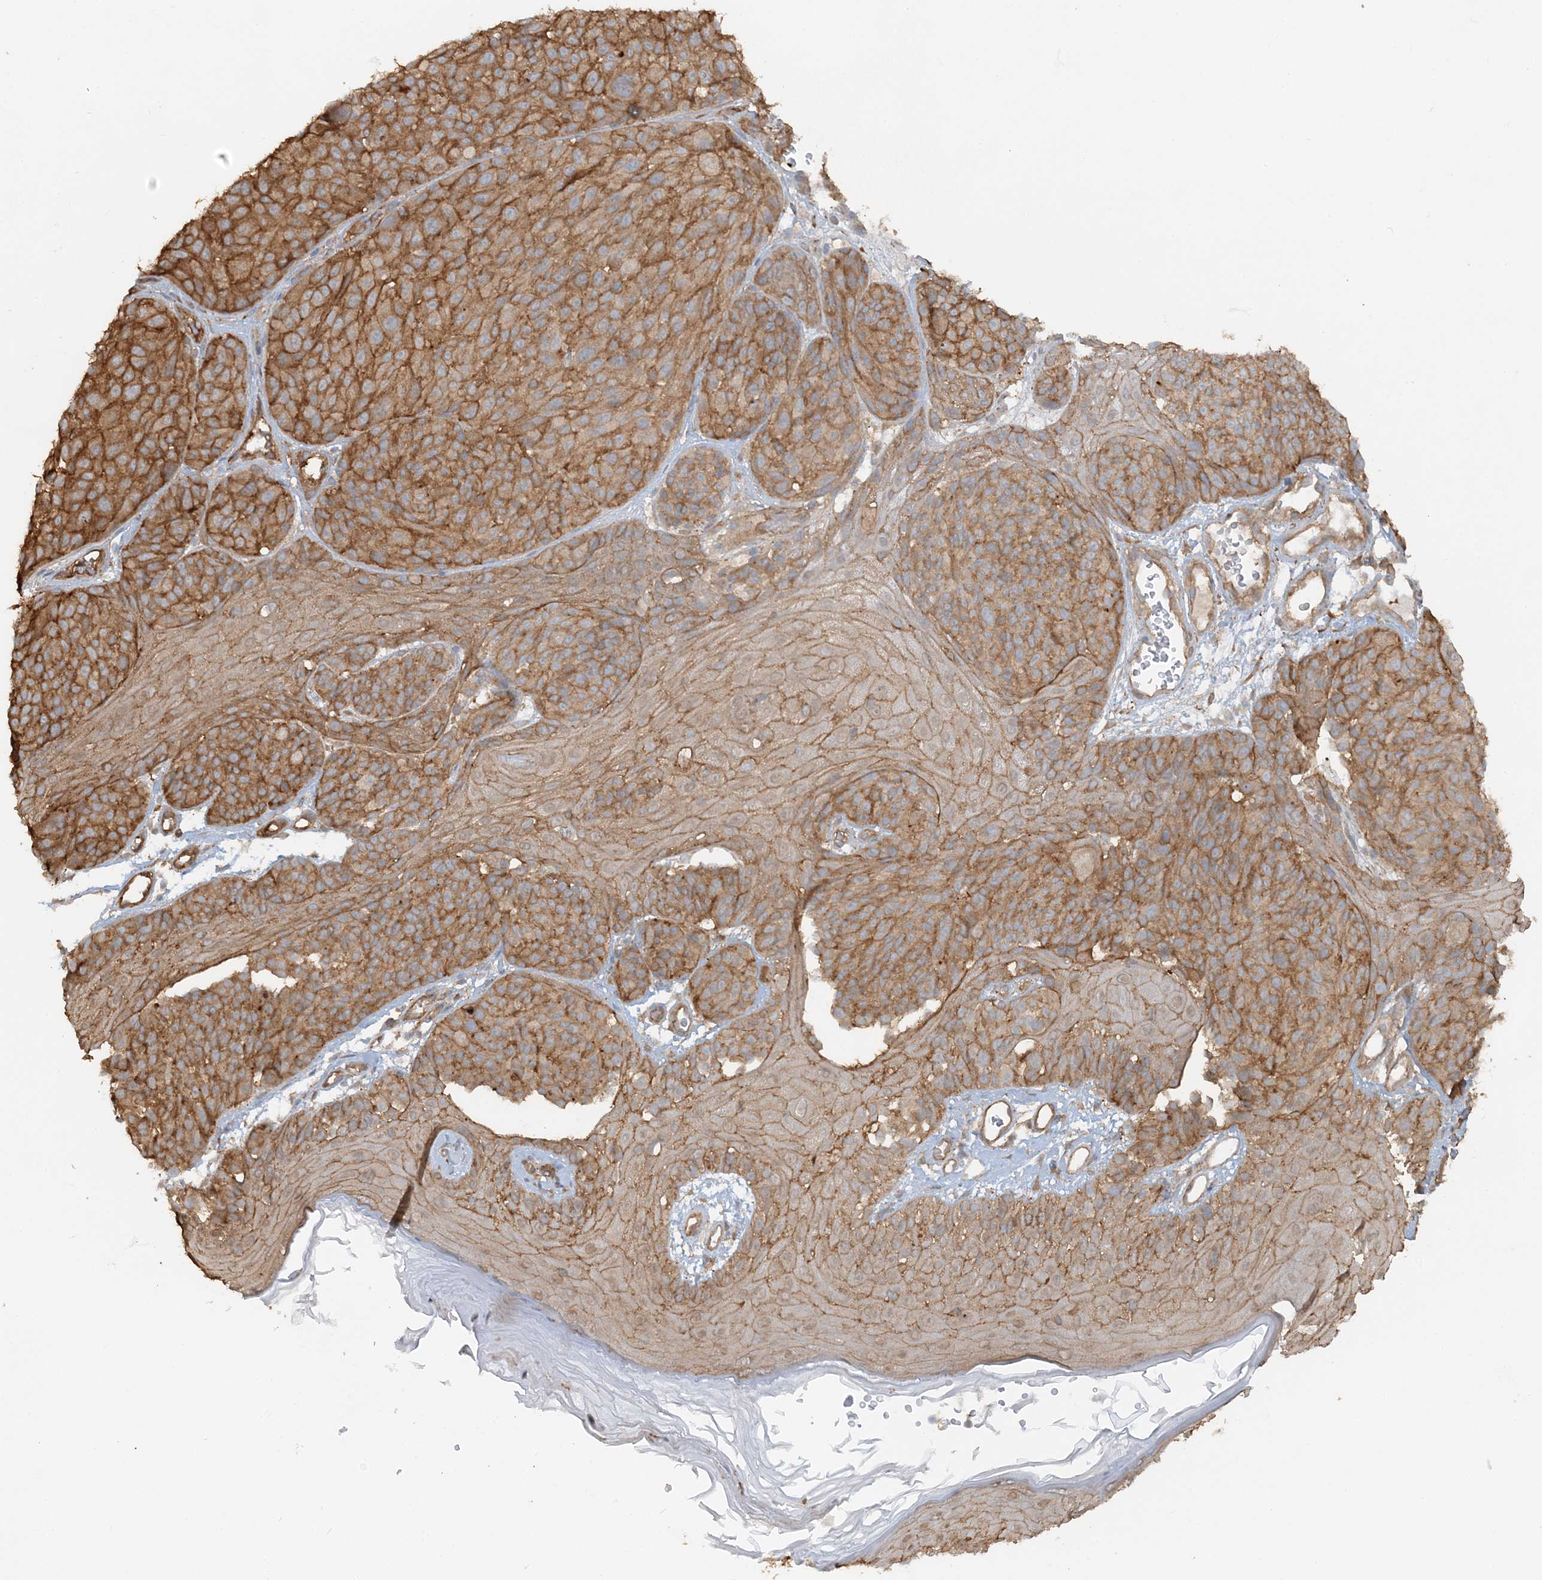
{"staining": {"intensity": "strong", "quantity": ">75%", "location": "cytoplasmic/membranous"}, "tissue": "melanoma", "cell_type": "Tumor cells", "image_type": "cancer", "snomed": [{"axis": "morphology", "description": "Malignant melanoma, NOS"}, {"axis": "topography", "description": "Skin"}], "caption": "Strong cytoplasmic/membranous positivity is present in approximately >75% of tumor cells in malignant melanoma.", "gene": "DSTN", "patient": {"sex": "male", "age": 83}}